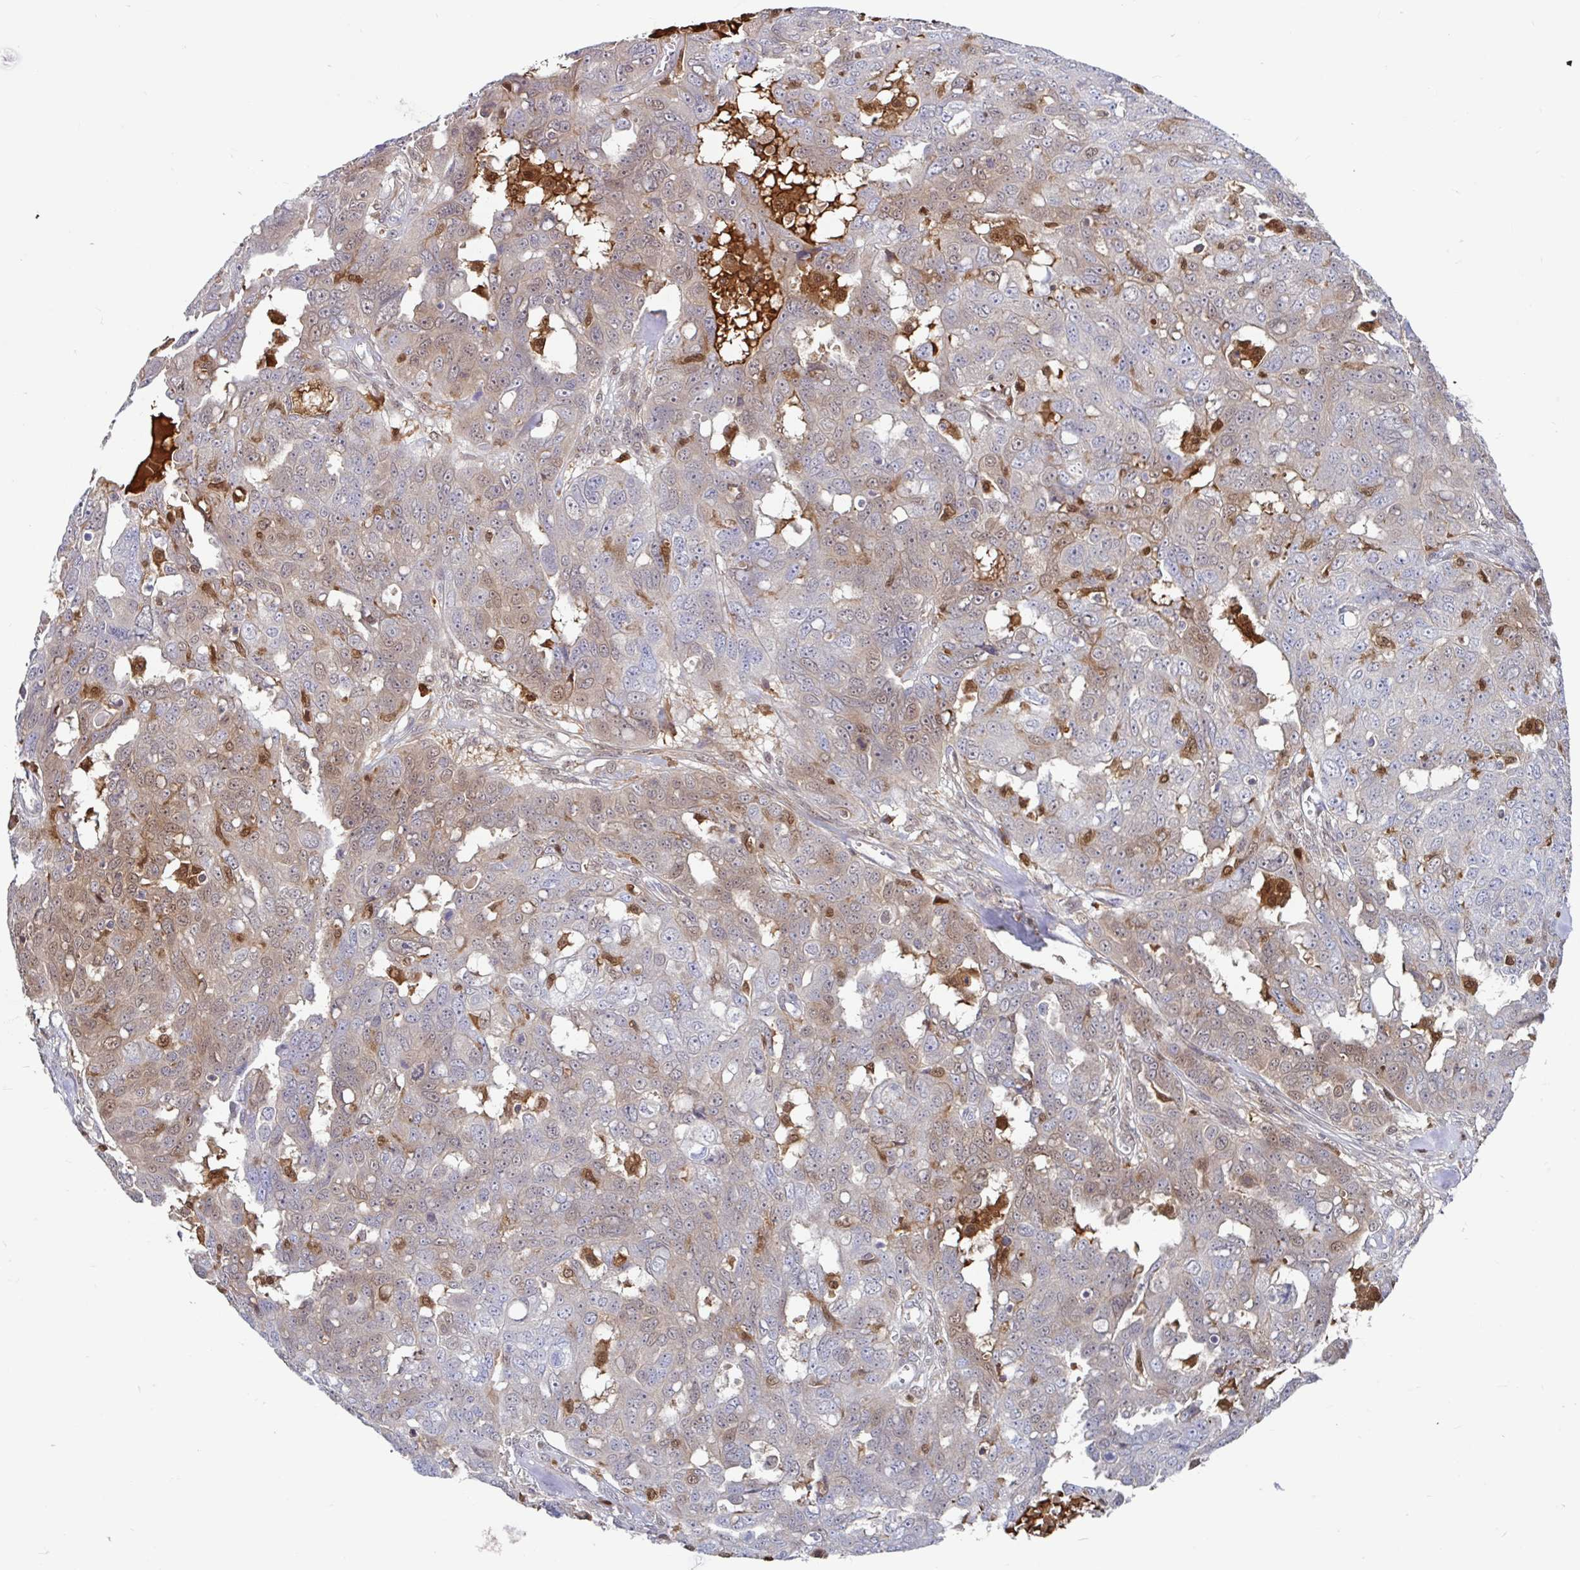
{"staining": {"intensity": "moderate", "quantity": "<25%", "location": "cytoplasmic/membranous,nuclear"}, "tissue": "ovarian cancer", "cell_type": "Tumor cells", "image_type": "cancer", "snomed": [{"axis": "morphology", "description": "Carcinoma, endometroid"}, {"axis": "topography", "description": "Ovary"}], "caption": "Endometroid carcinoma (ovarian) stained for a protein demonstrates moderate cytoplasmic/membranous and nuclear positivity in tumor cells.", "gene": "BLVRA", "patient": {"sex": "female", "age": 70}}